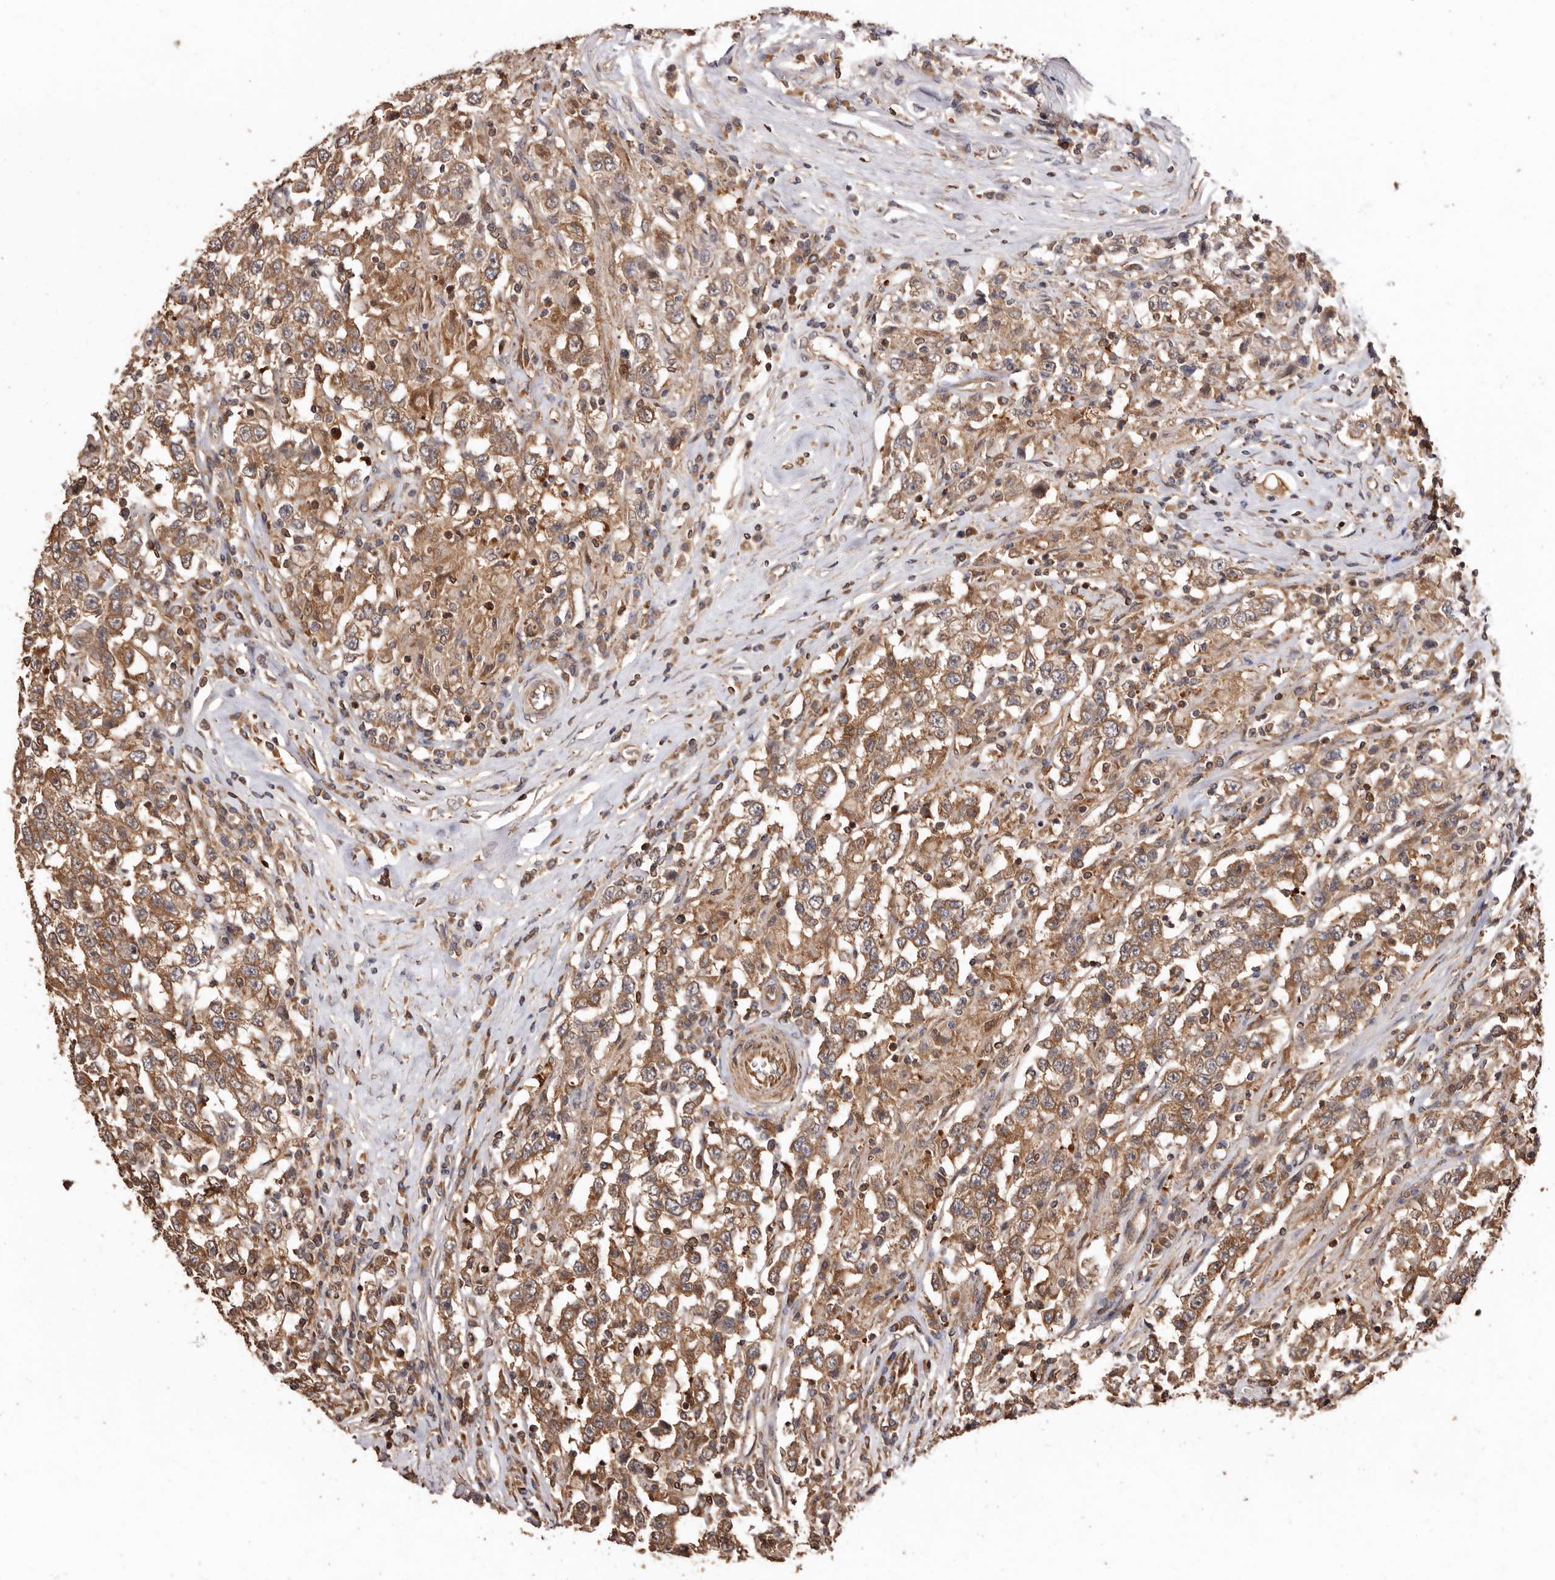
{"staining": {"intensity": "moderate", "quantity": ">75%", "location": "cytoplasmic/membranous"}, "tissue": "testis cancer", "cell_type": "Tumor cells", "image_type": "cancer", "snomed": [{"axis": "morphology", "description": "Seminoma, NOS"}, {"axis": "topography", "description": "Testis"}], "caption": "IHC micrograph of neoplastic tissue: testis cancer (seminoma) stained using immunohistochemistry (IHC) demonstrates medium levels of moderate protein expression localized specifically in the cytoplasmic/membranous of tumor cells, appearing as a cytoplasmic/membranous brown color.", "gene": "COQ8B", "patient": {"sex": "male", "age": 41}}